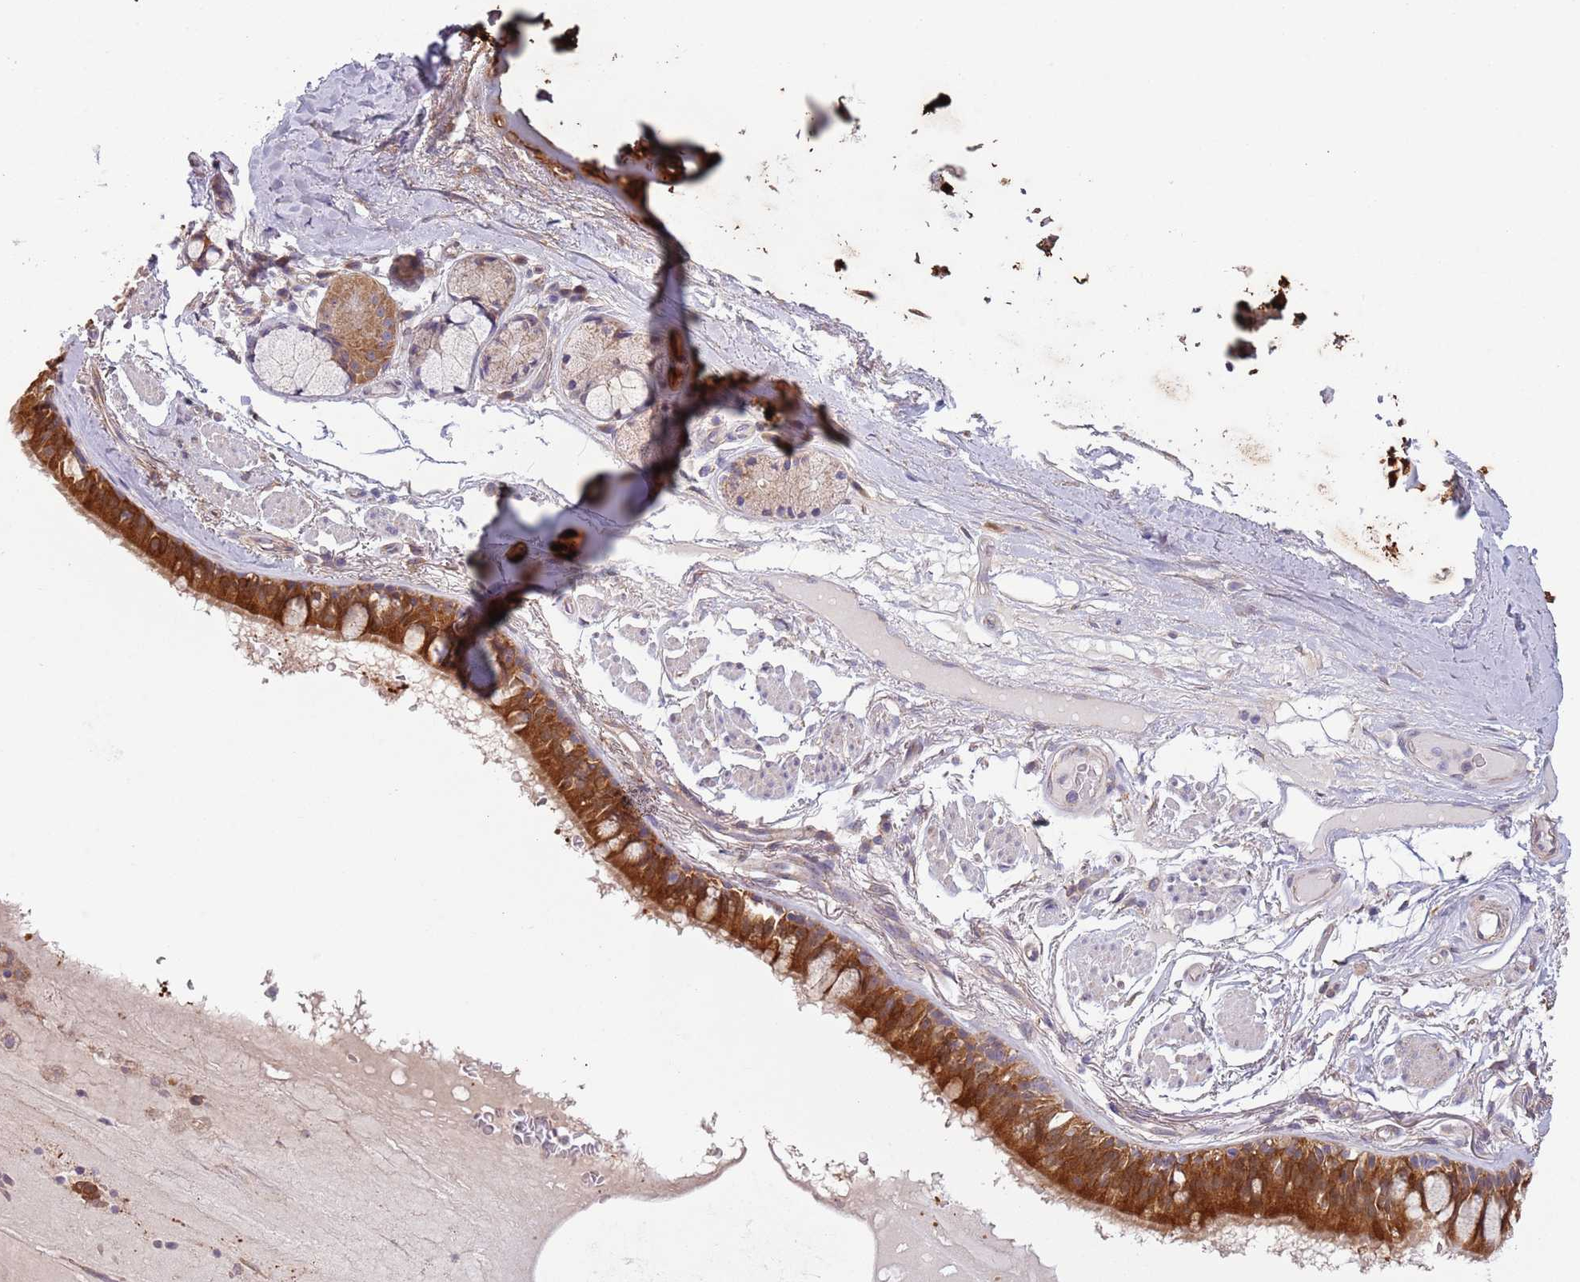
{"staining": {"intensity": "moderate", "quantity": ">75%", "location": "cytoplasmic/membranous"}, "tissue": "bronchus", "cell_type": "Respiratory epithelial cells", "image_type": "normal", "snomed": [{"axis": "morphology", "description": "Normal tissue, NOS"}, {"axis": "topography", "description": "Bronchus"}], "caption": "This histopathology image reveals IHC staining of normal human bronchus, with medium moderate cytoplasmic/membranous staining in approximately >75% of respiratory epithelial cells.", "gene": "COQ5", "patient": {"sex": "male", "age": 70}}